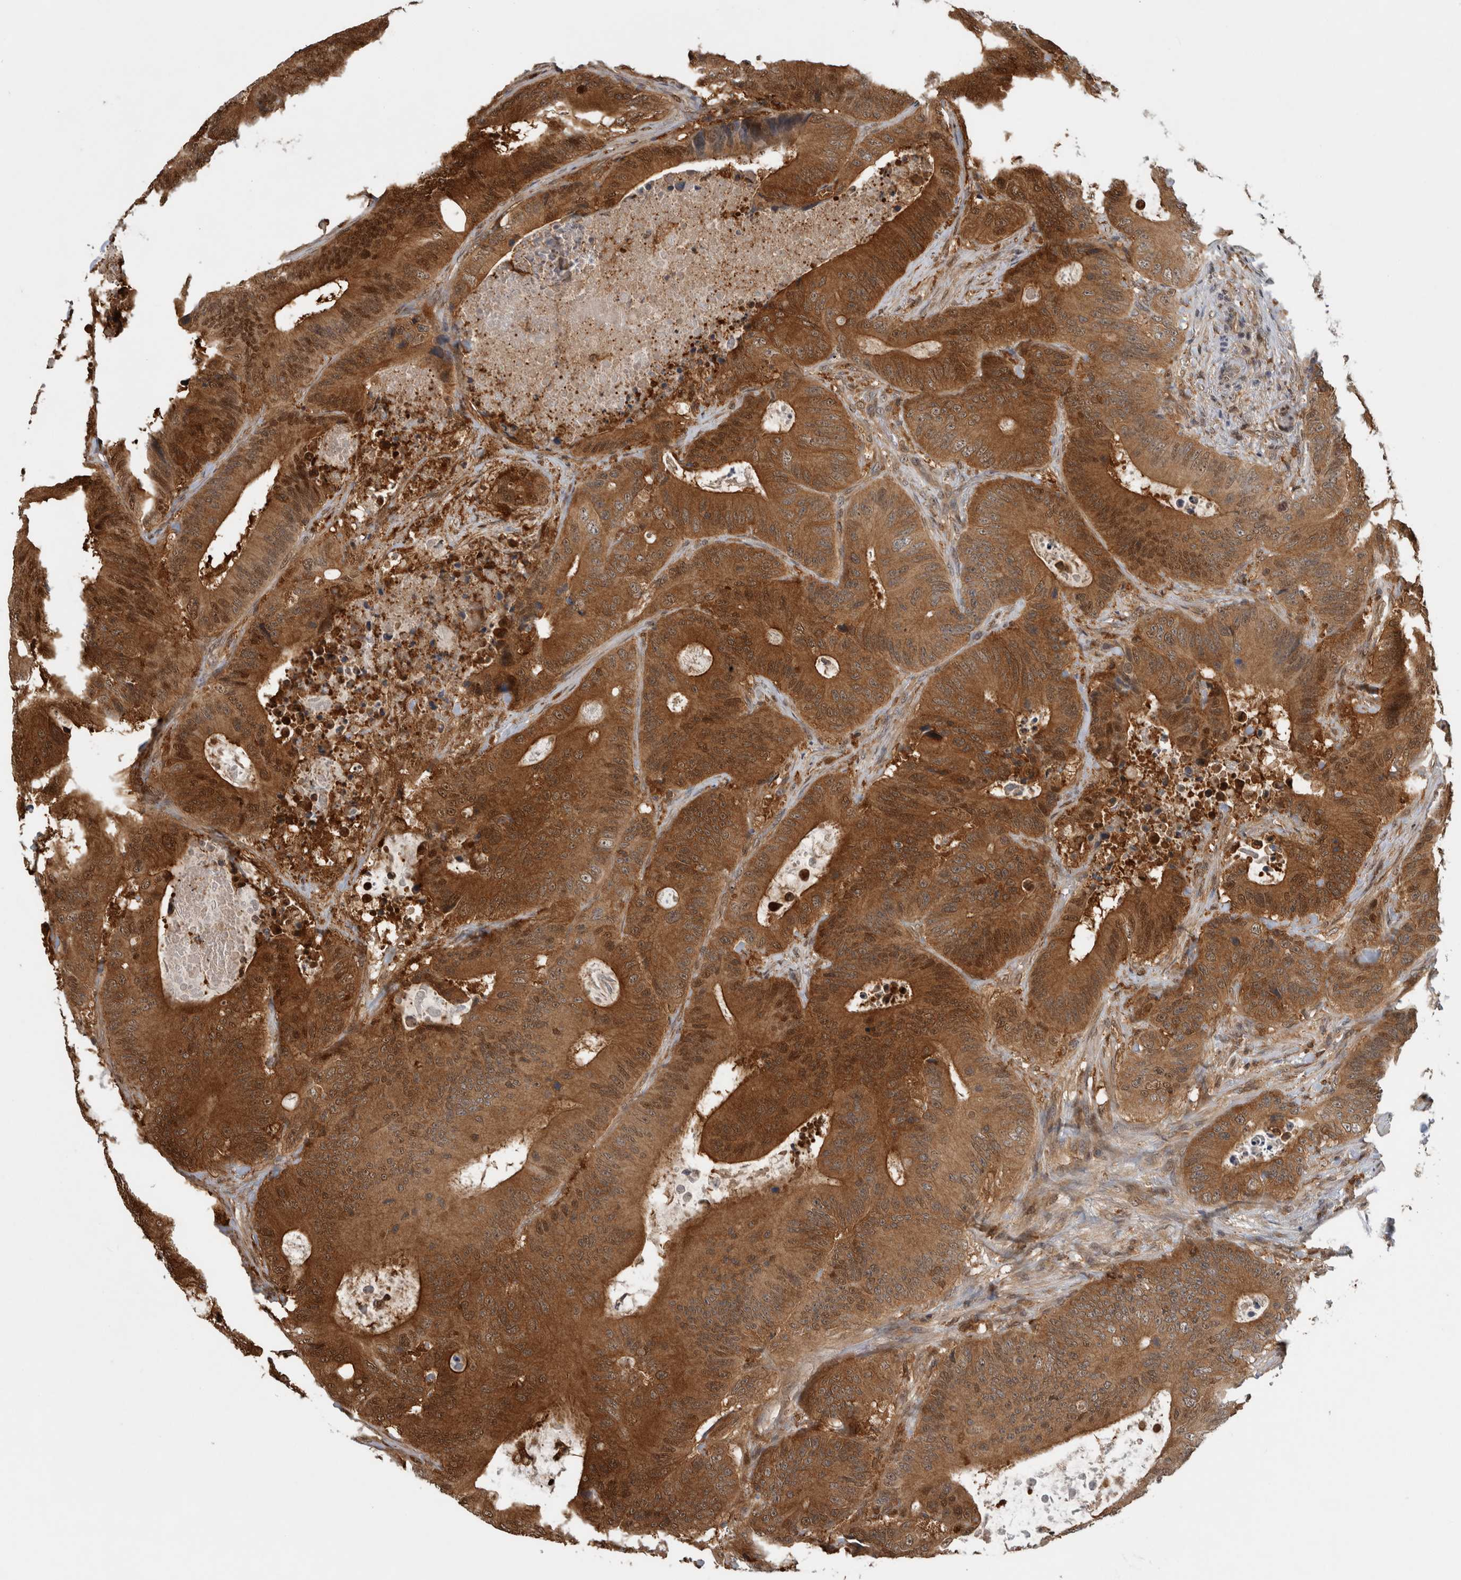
{"staining": {"intensity": "strong", "quantity": ">75%", "location": "cytoplasmic/membranous,nuclear"}, "tissue": "colorectal cancer", "cell_type": "Tumor cells", "image_type": "cancer", "snomed": [{"axis": "morphology", "description": "Adenocarcinoma, NOS"}, {"axis": "topography", "description": "Colon"}], "caption": "Colorectal cancer stained with DAB immunohistochemistry (IHC) exhibits high levels of strong cytoplasmic/membranous and nuclear staining in approximately >75% of tumor cells.", "gene": "ASTN2", "patient": {"sex": "male", "age": 83}}